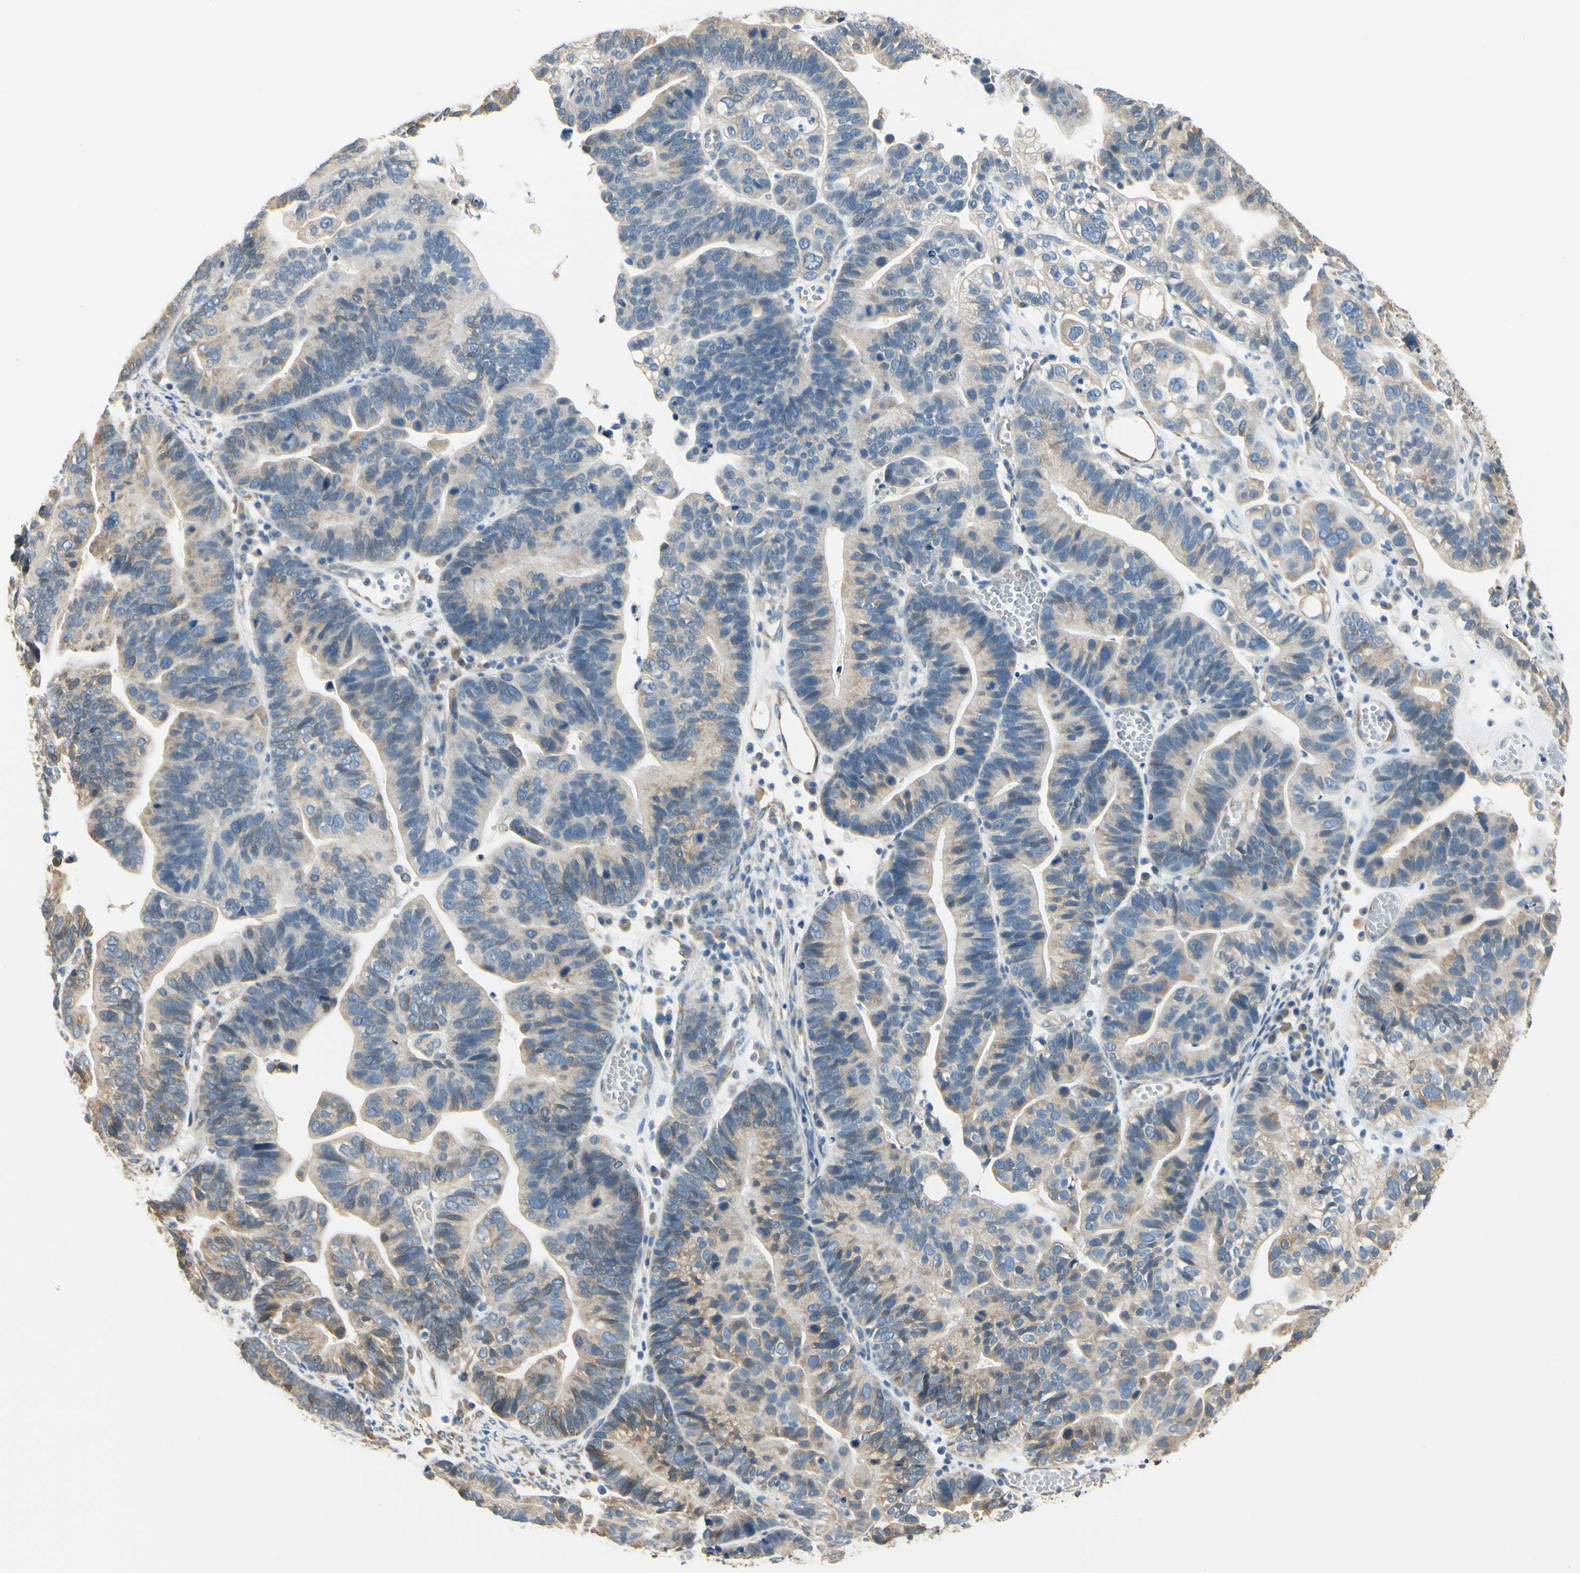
{"staining": {"intensity": "weak", "quantity": ">75%", "location": "cytoplasmic/membranous"}, "tissue": "ovarian cancer", "cell_type": "Tumor cells", "image_type": "cancer", "snomed": [{"axis": "morphology", "description": "Cystadenocarcinoma, serous, NOS"}, {"axis": "topography", "description": "Ovary"}], "caption": "About >75% of tumor cells in ovarian cancer demonstrate weak cytoplasmic/membranous protein positivity as visualized by brown immunohistochemical staining.", "gene": "IGDCC4", "patient": {"sex": "female", "age": 56}}